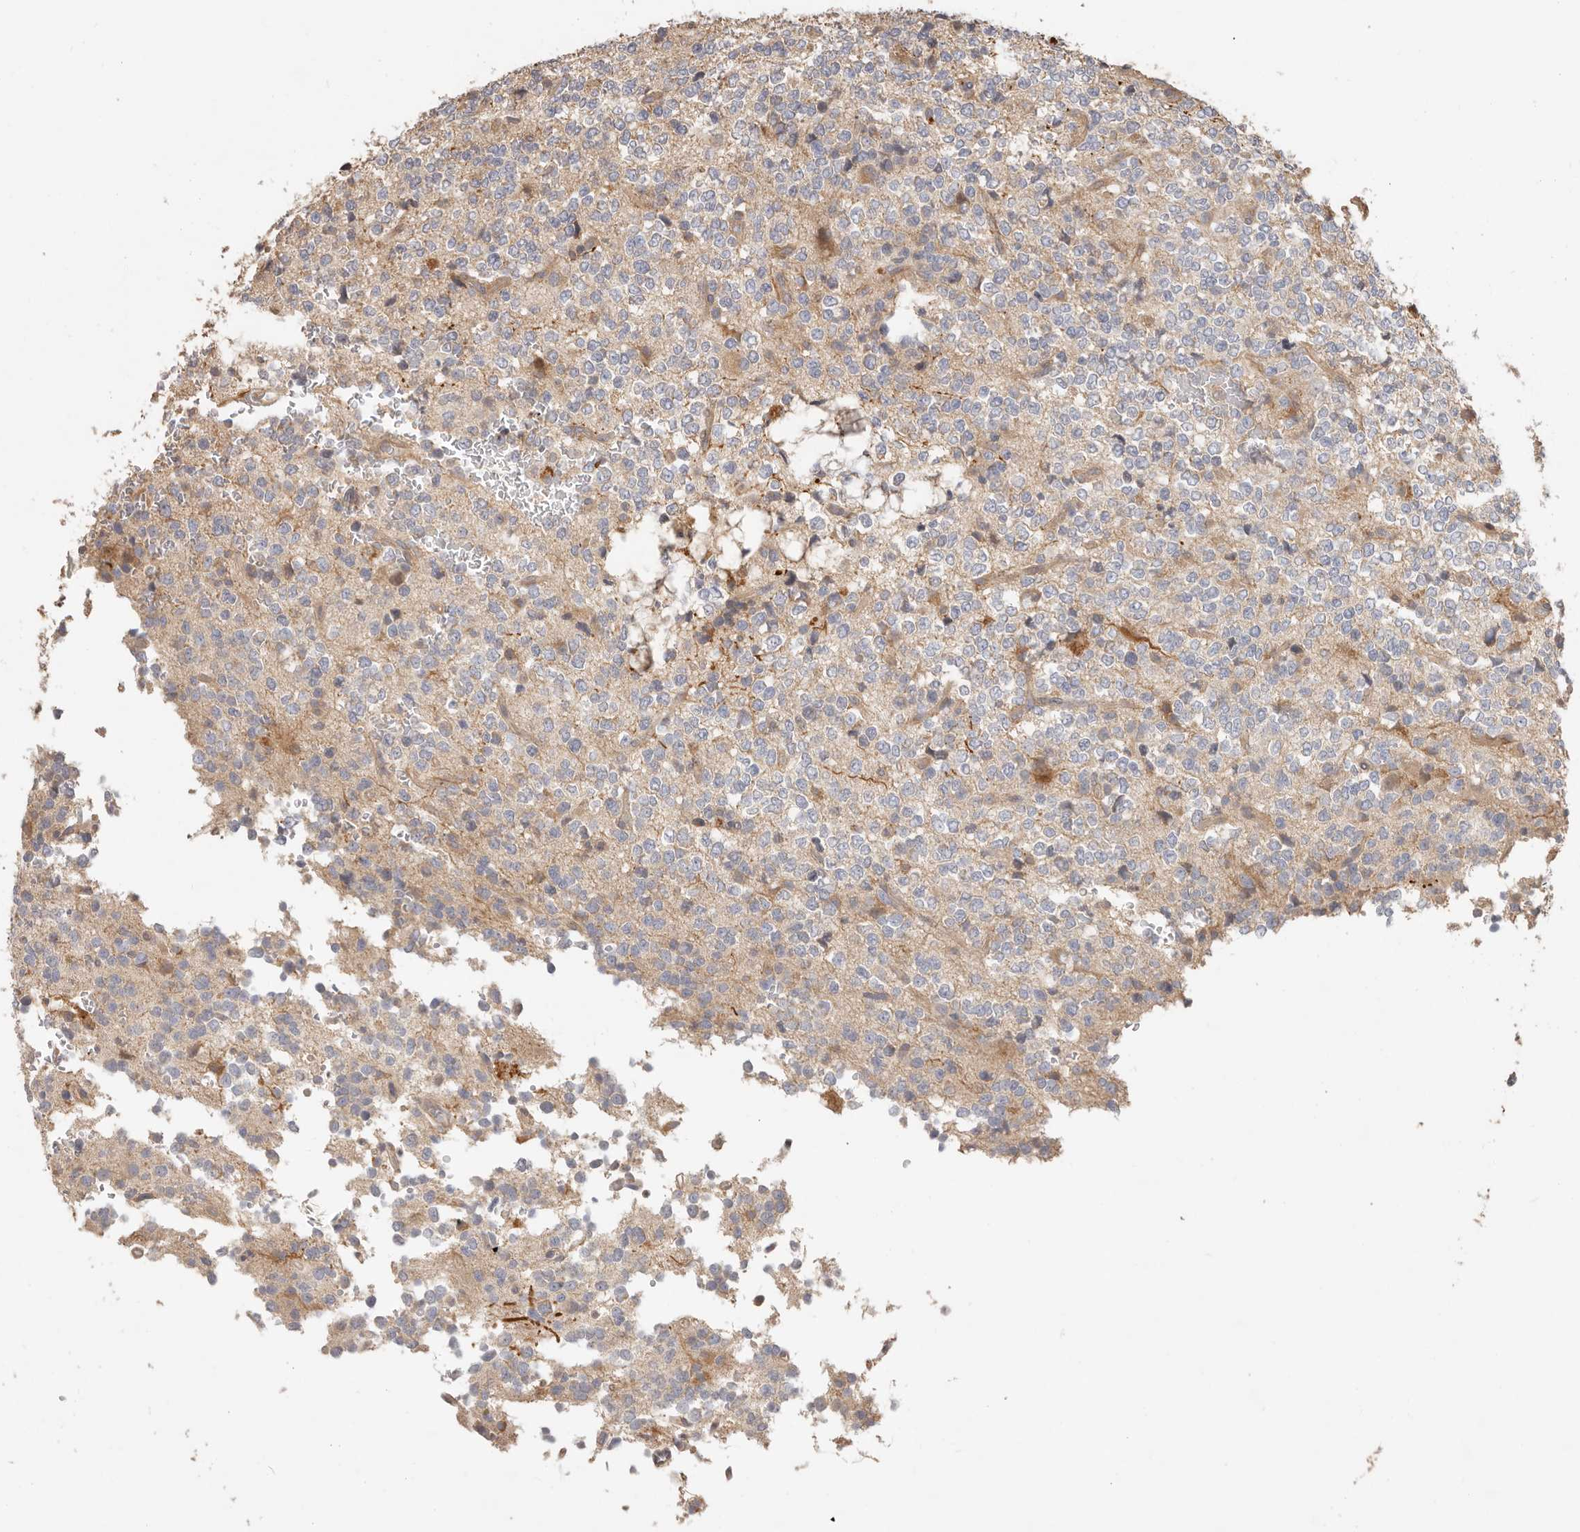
{"staining": {"intensity": "weak", "quantity": "25%-75%", "location": "cytoplasmic/membranous"}, "tissue": "glioma", "cell_type": "Tumor cells", "image_type": "cancer", "snomed": [{"axis": "morphology", "description": "Glioma, malignant, High grade"}, {"axis": "topography", "description": "Brain"}], "caption": "Immunohistochemistry (IHC) histopathology image of neoplastic tissue: human malignant glioma (high-grade) stained using IHC exhibits low levels of weak protein expression localized specifically in the cytoplasmic/membranous of tumor cells, appearing as a cytoplasmic/membranous brown color.", "gene": "MTFR2", "patient": {"sex": "female", "age": 62}}